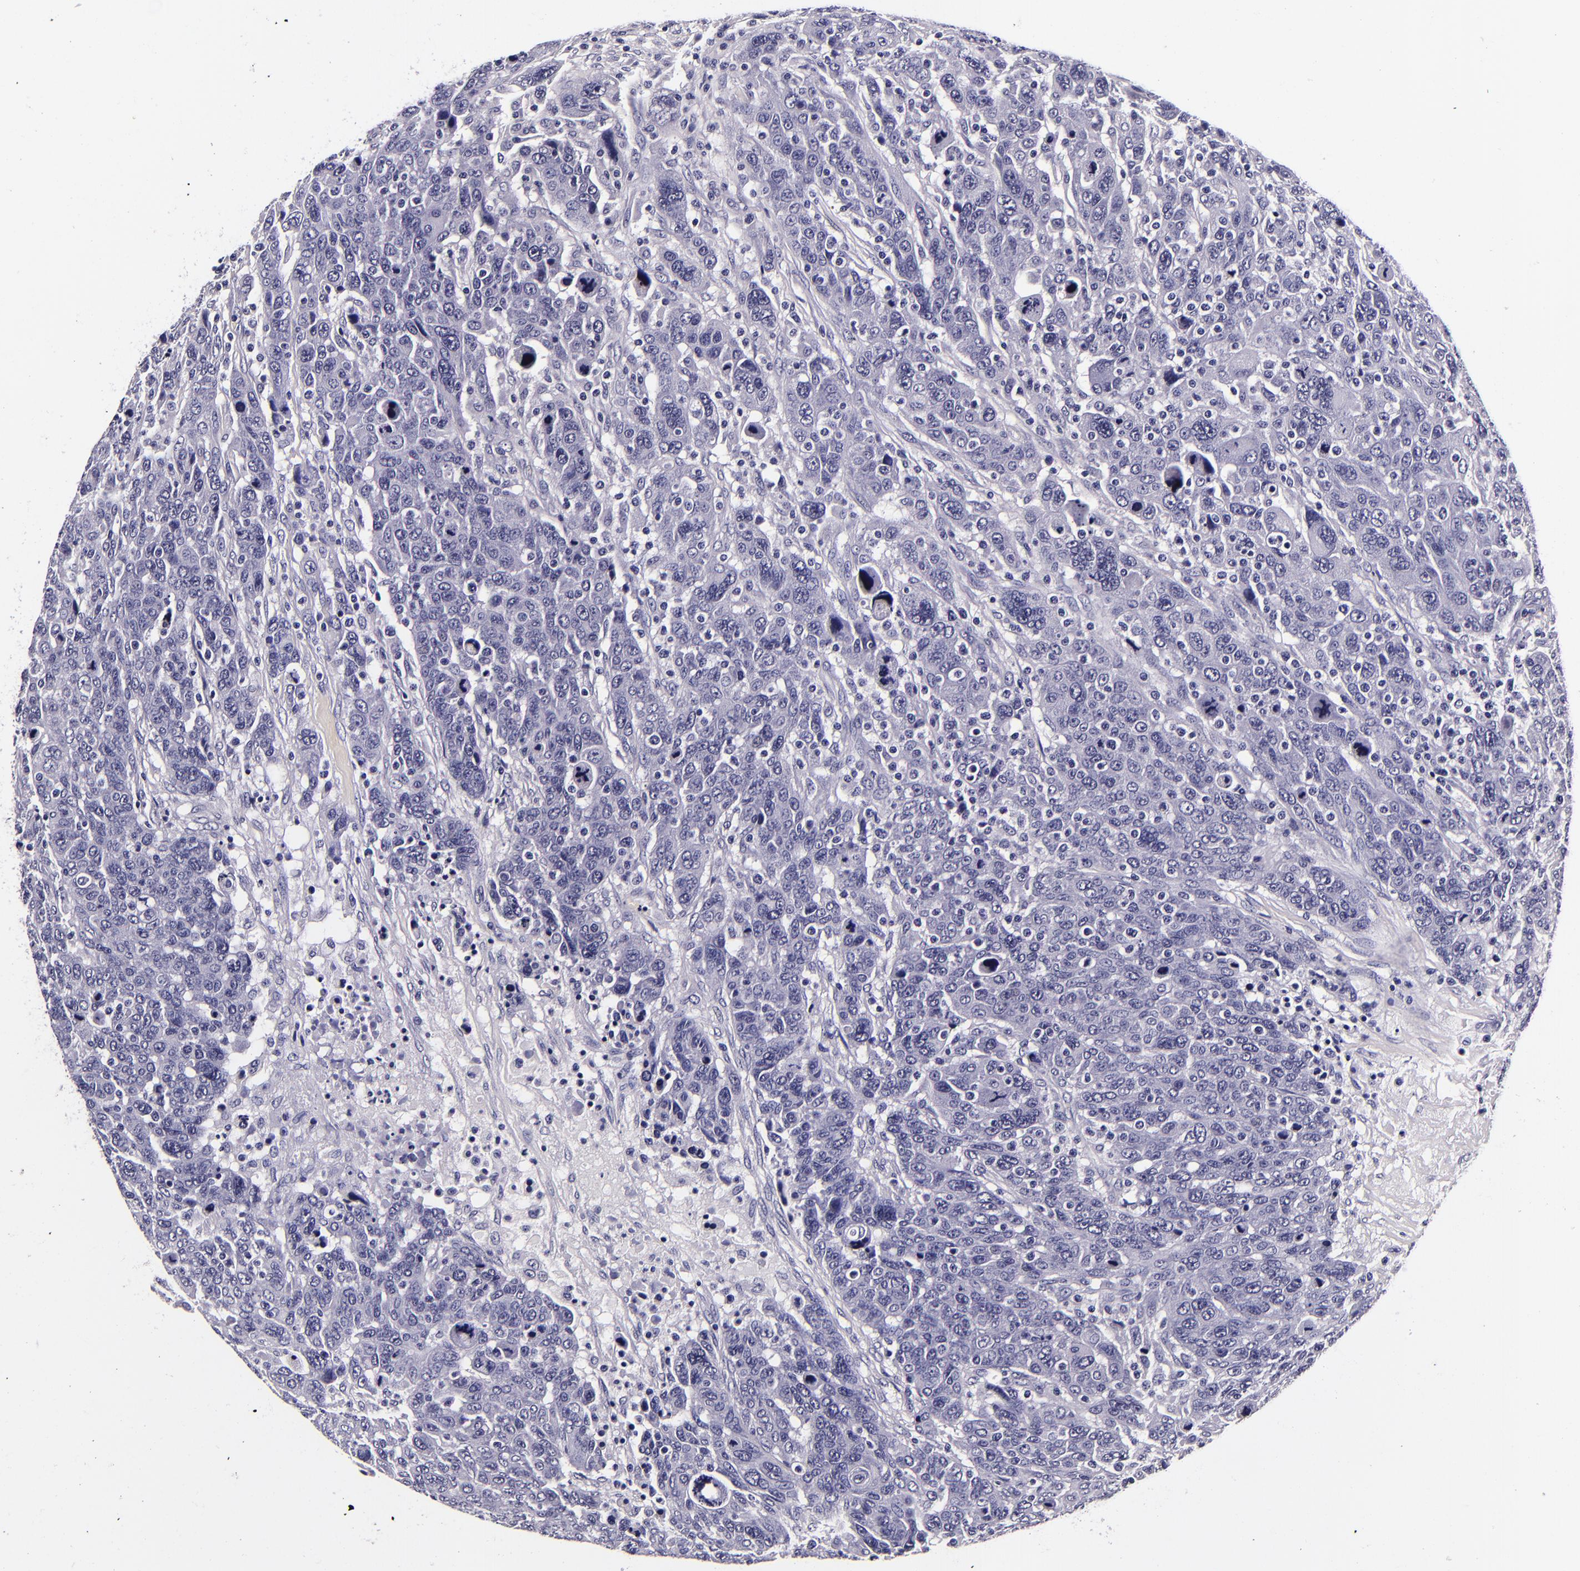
{"staining": {"intensity": "negative", "quantity": "none", "location": "none"}, "tissue": "breast cancer", "cell_type": "Tumor cells", "image_type": "cancer", "snomed": [{"axis": "morphology", "description": "Duct carcinoma"}, {"axis": "topography", "description": "Breast"}], "caption": "The micrograph shows no significant staining in tumor cells of breast cancer (infiltrating ductal carcinoma).", "gene": "FBN1", "patient": {"sex": "female", "age": 37}}